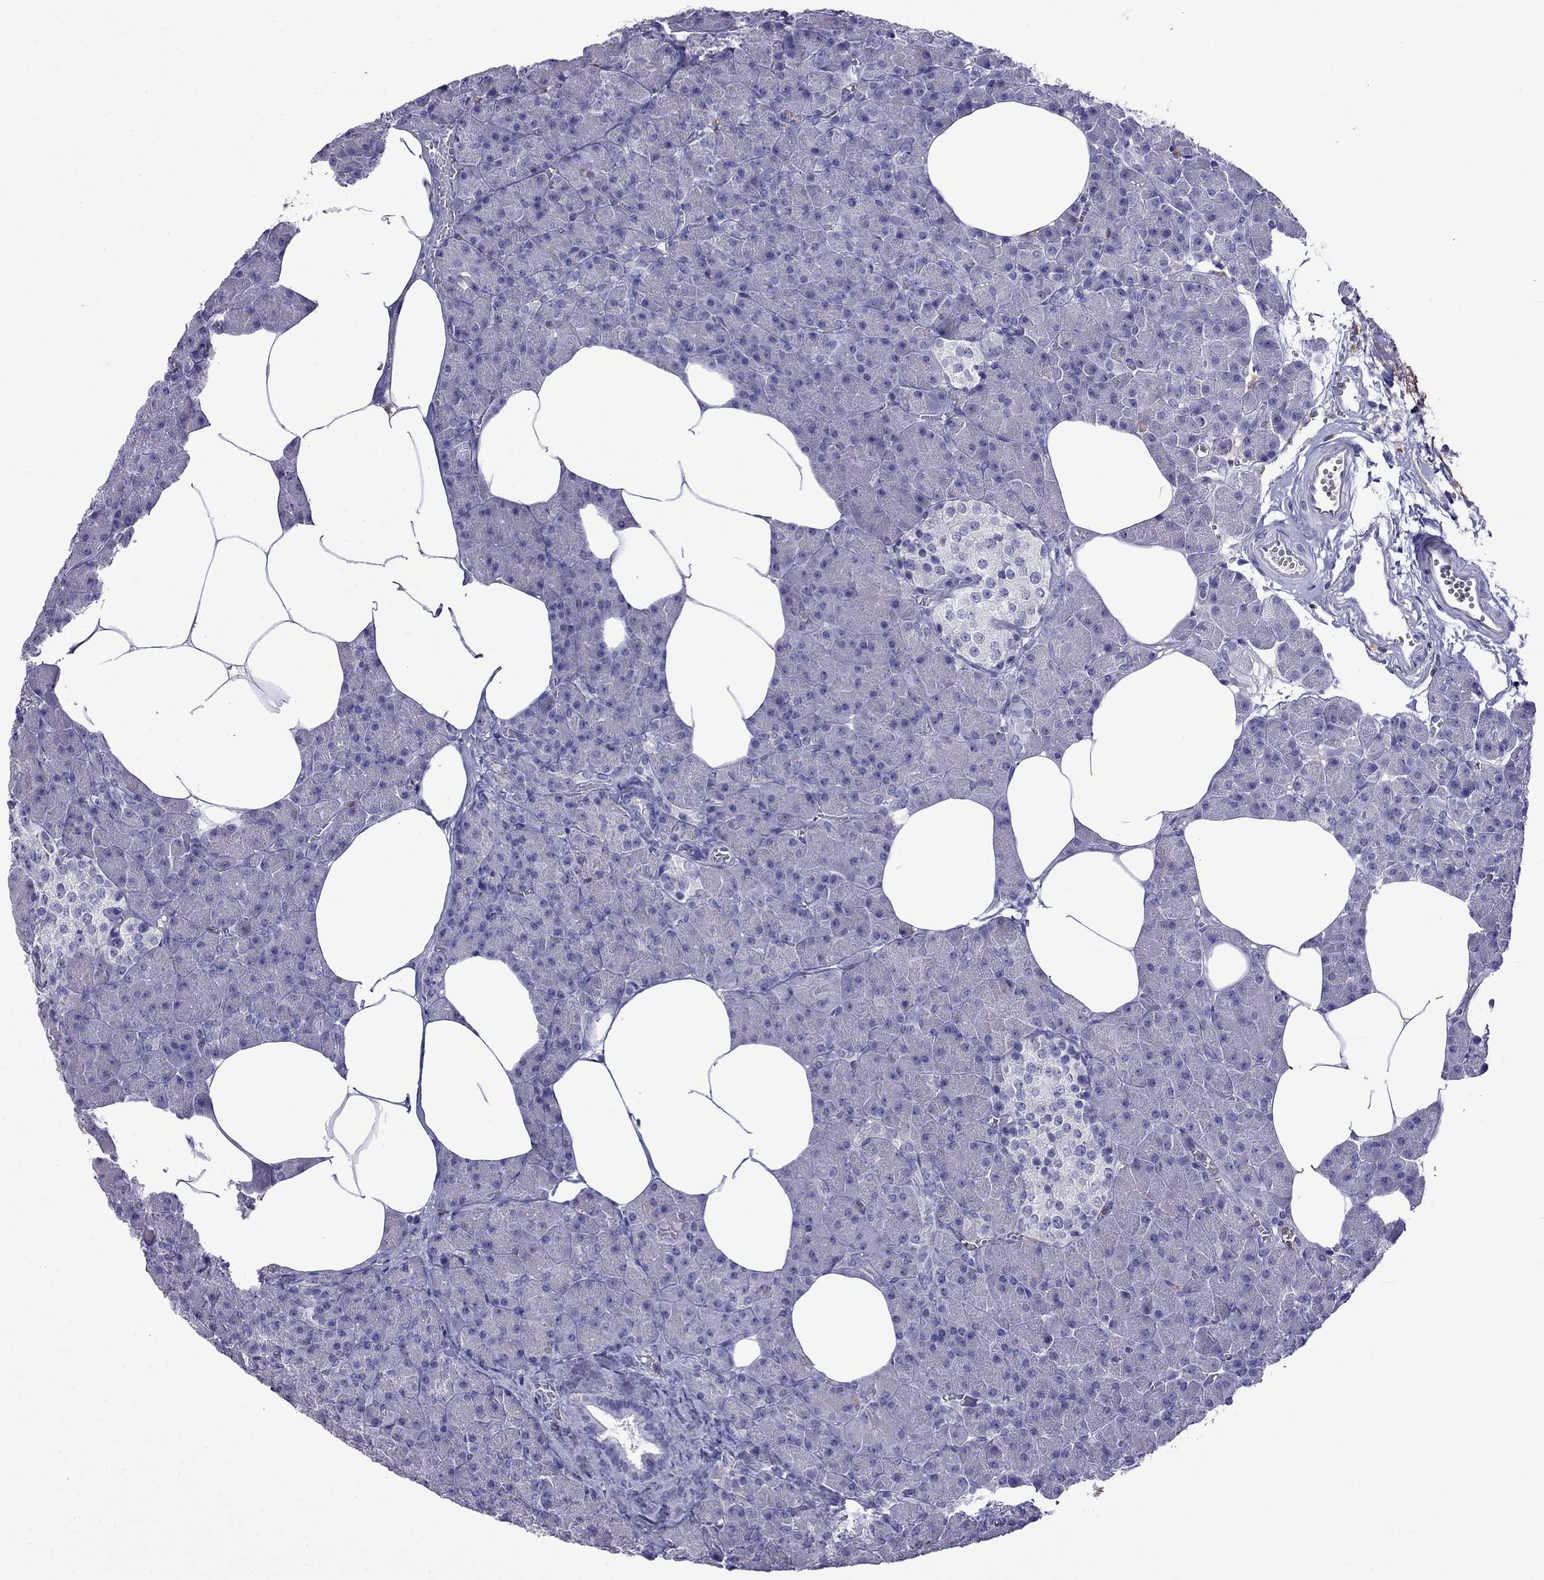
{"staining": {"intensity": "negative", "quantity": "none", "location": "none"}, "tissue": "pancreas", "cell_type": "Exocrine glandular cells", "image_type": "normal", "snomed": [{"axis": "morphology", "description": "Normal tissue, NOS"}, {"axis": "topography", "description": "Pancreas"}], "caption": "IHC histopathology image of normal human pancreas stained for a protein (brown), which shows no expression in exocrine glandular cells.", "gene": "CDHR4", "patient": {"sex": "female", "age": 45}}